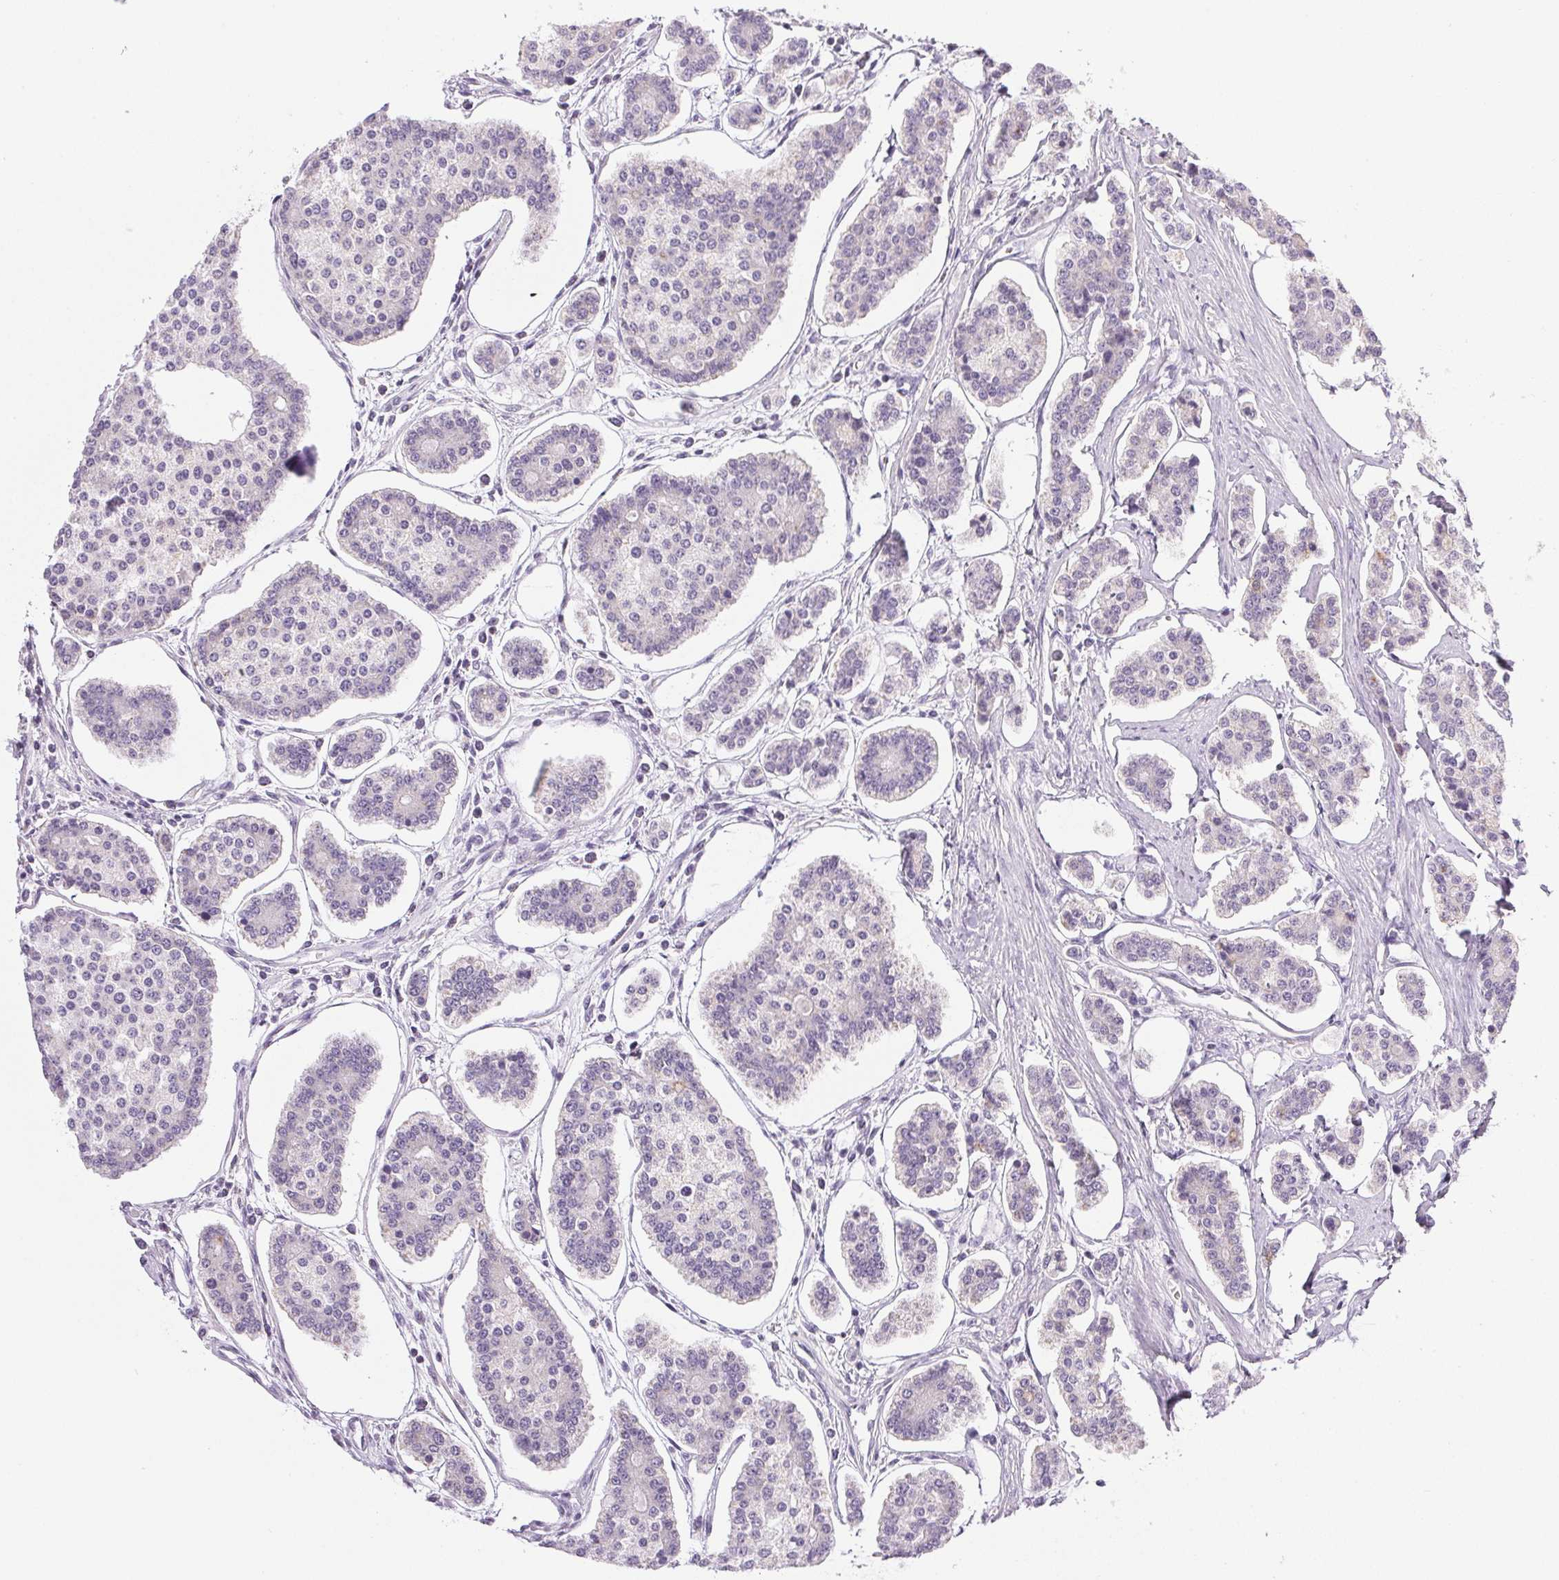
{"staining": {"intensity": "negative", "quantity": "none", "location": "none"}, "tissue": "carcinoid", "cell_type": "Tumor cells", "image_type": "cancer", "snomed": [{"axis": "morphology", "description": "Carcinoid, malignant, NOS"}, {"axis": "topography", "description": "Small intestine"}], "caption": "Immunohistochemistry histopathology image of human carcinoid (malignant) stained for a protein (brown), which exhibits no staining in tumor cells. (IHC, brightfield microscopy, high magnification).", "gene": "COL7A1", "patient": {"sex": "female", "age": 65}}